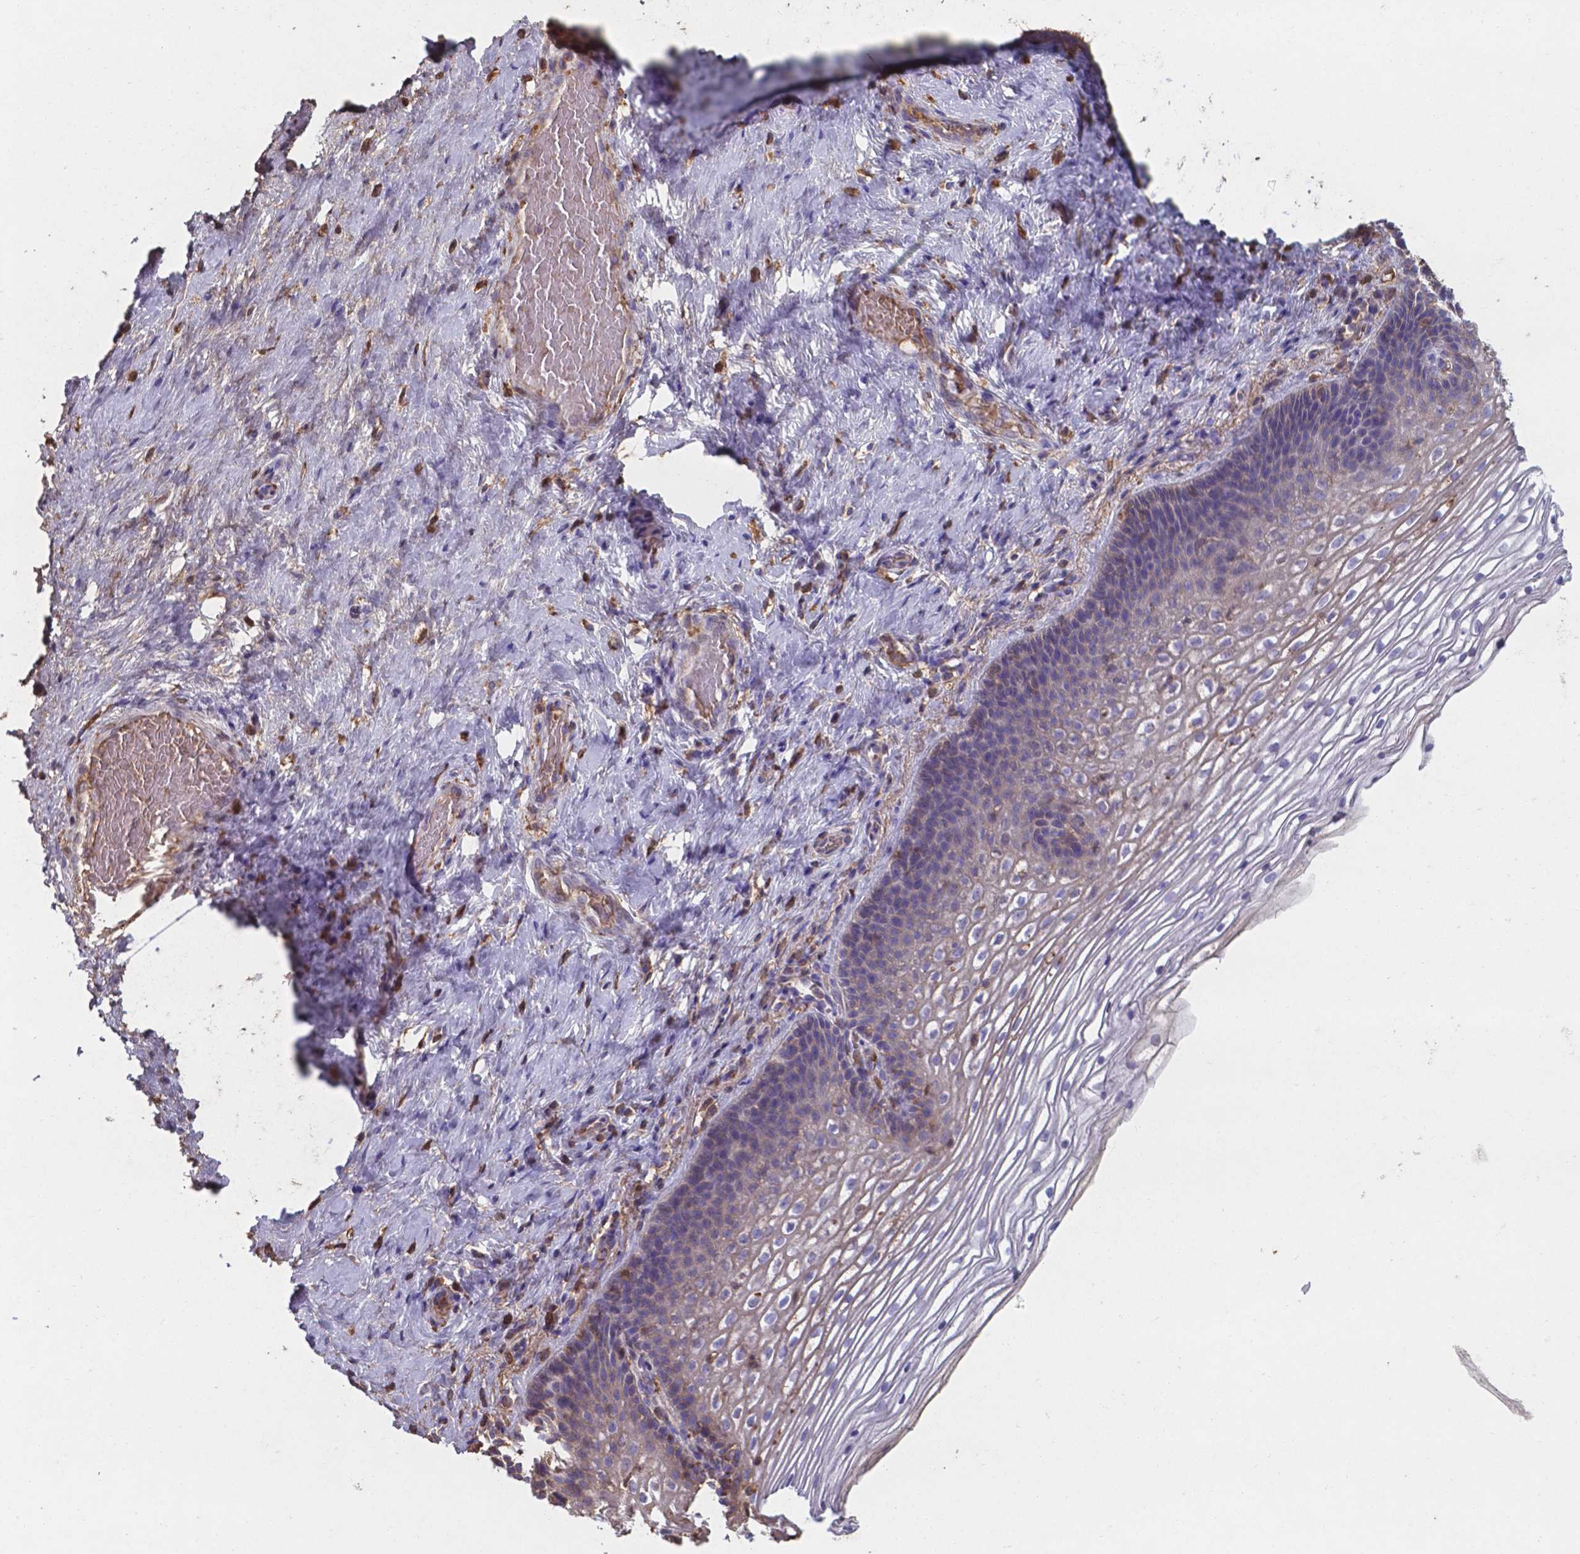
{"staining": {"intensity": "moderate", "quantity": ">75%", "location": "cytoplasmic/membranous"}, "tissue": "cervix", "cell_type": "Glandular cells", "image_type": "normal", "snomed": [{"axis": "morphology", "description": "Normal tissue, NOS"}, {"axis": "topography", "description": "Cervix"}], "caption": "A high-resolution micrograph shows immunohistochemistry staining of benign cervix, which reveals moderate cytoplasmic/membranous expression in approximately >75% of glandular cells.", "gene": "SERPINA1", "patient": {"sex": "female", "age": 34}}